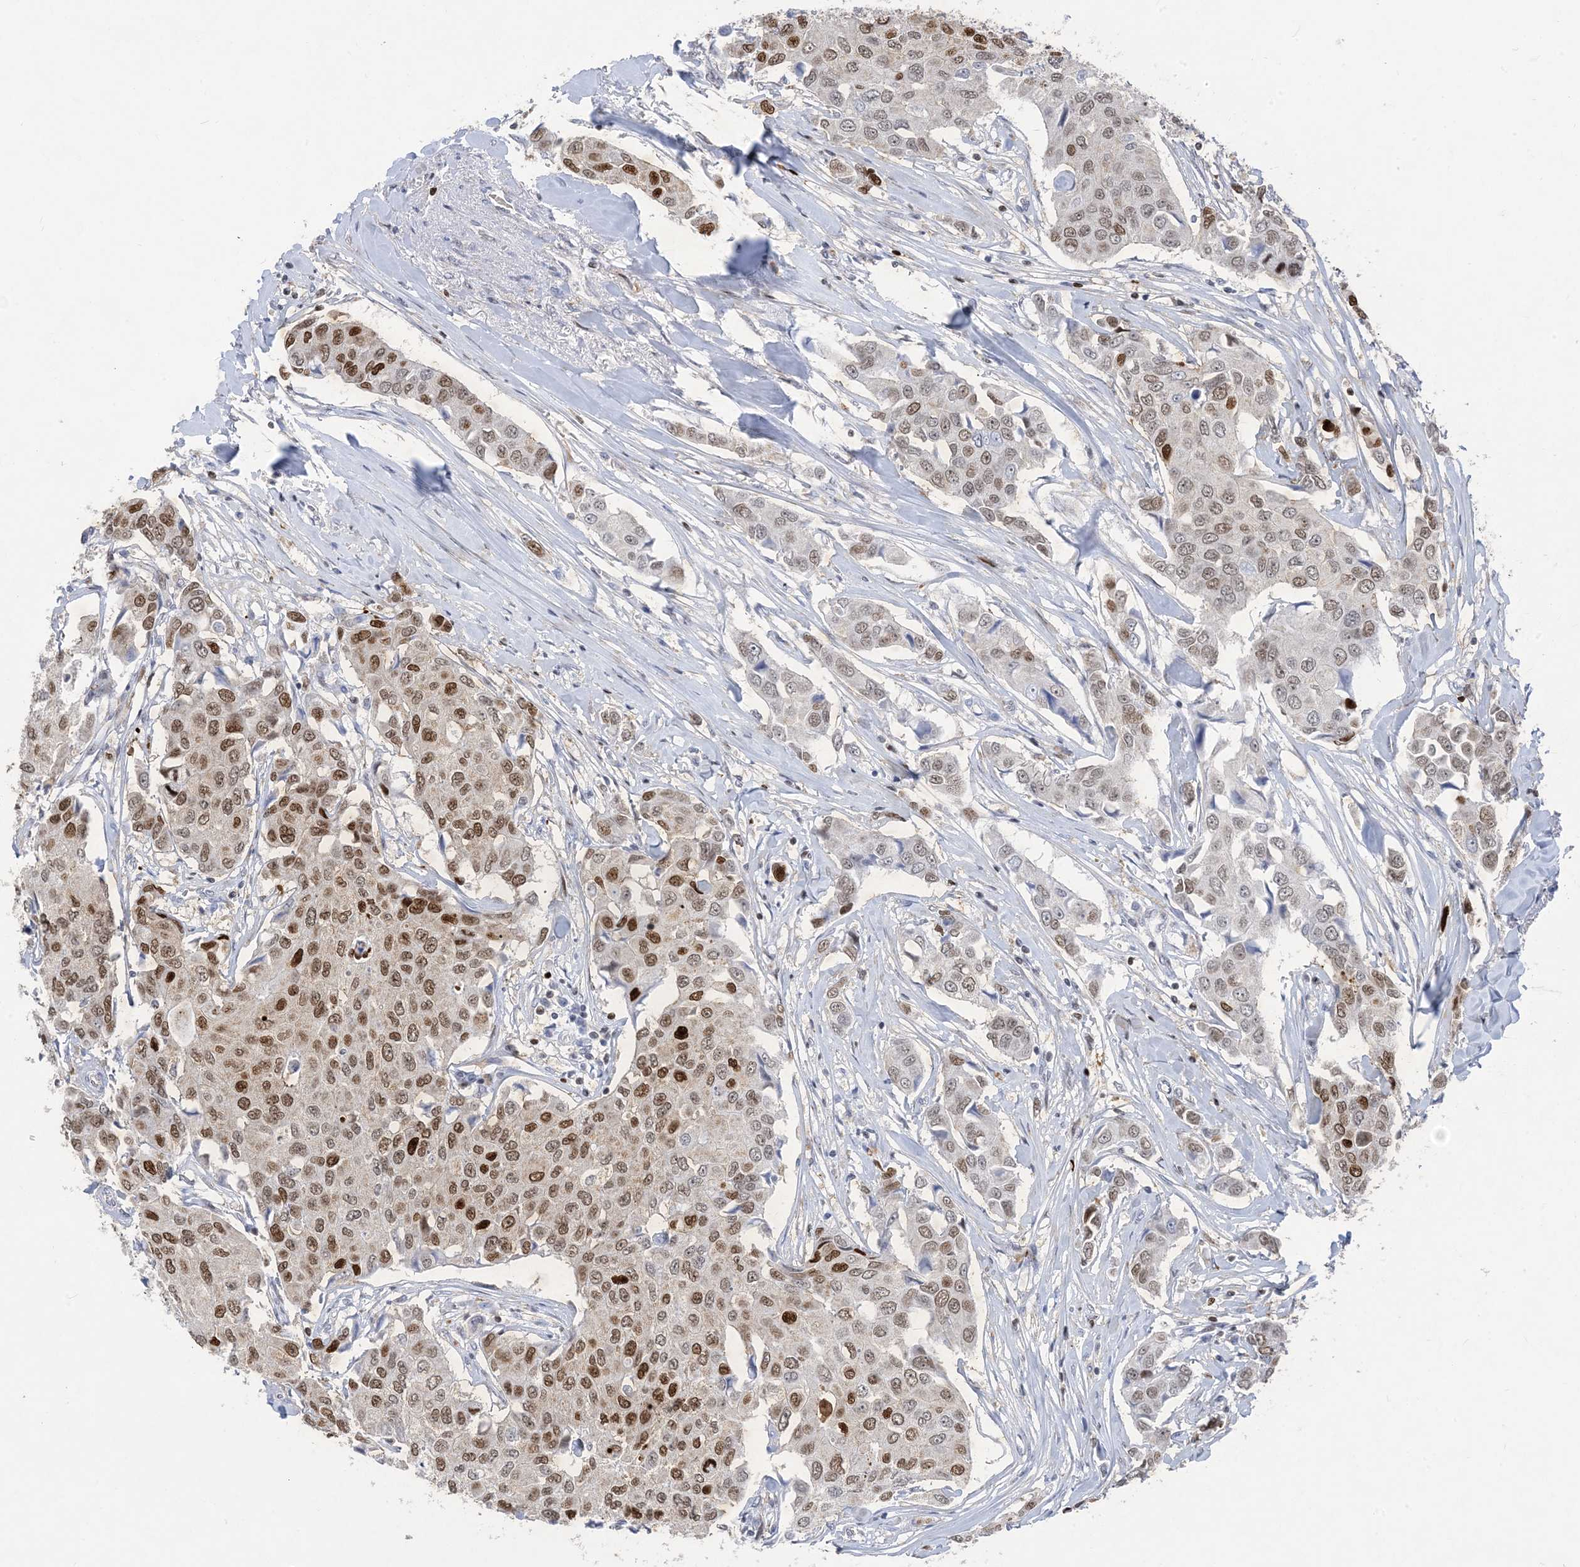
{"staining": {"intensity": "moderate", "quantity": ">75%", "location": "nuclear"}, "tissue": "breast cancer", "cell_type": "Tumor cells", "image_type": "cancer", "snomed": [{"axis": "morphology", "description": "Duct carcinoma"}, {"axis": "topography", "description": "Breast"}], "caption": "High-magnification brightfield microscopy of infiltrating ductal carcinoma (breast) stained with DAB (3,3'-diaminobenzidine) (brown) and counterstained with hematoxylin (blue). tumor cells exhibit moderate nuclear expression is appreciated in about>75% of cells. The staining is performed using DAB (3,3'-diaminobenzidine) brown chromogen to label protein expression. The nuclei are counter-stained blue using hematoxylin.", "gene": "SLC25A53", "patient": {"sex": "female", "age": 80}}